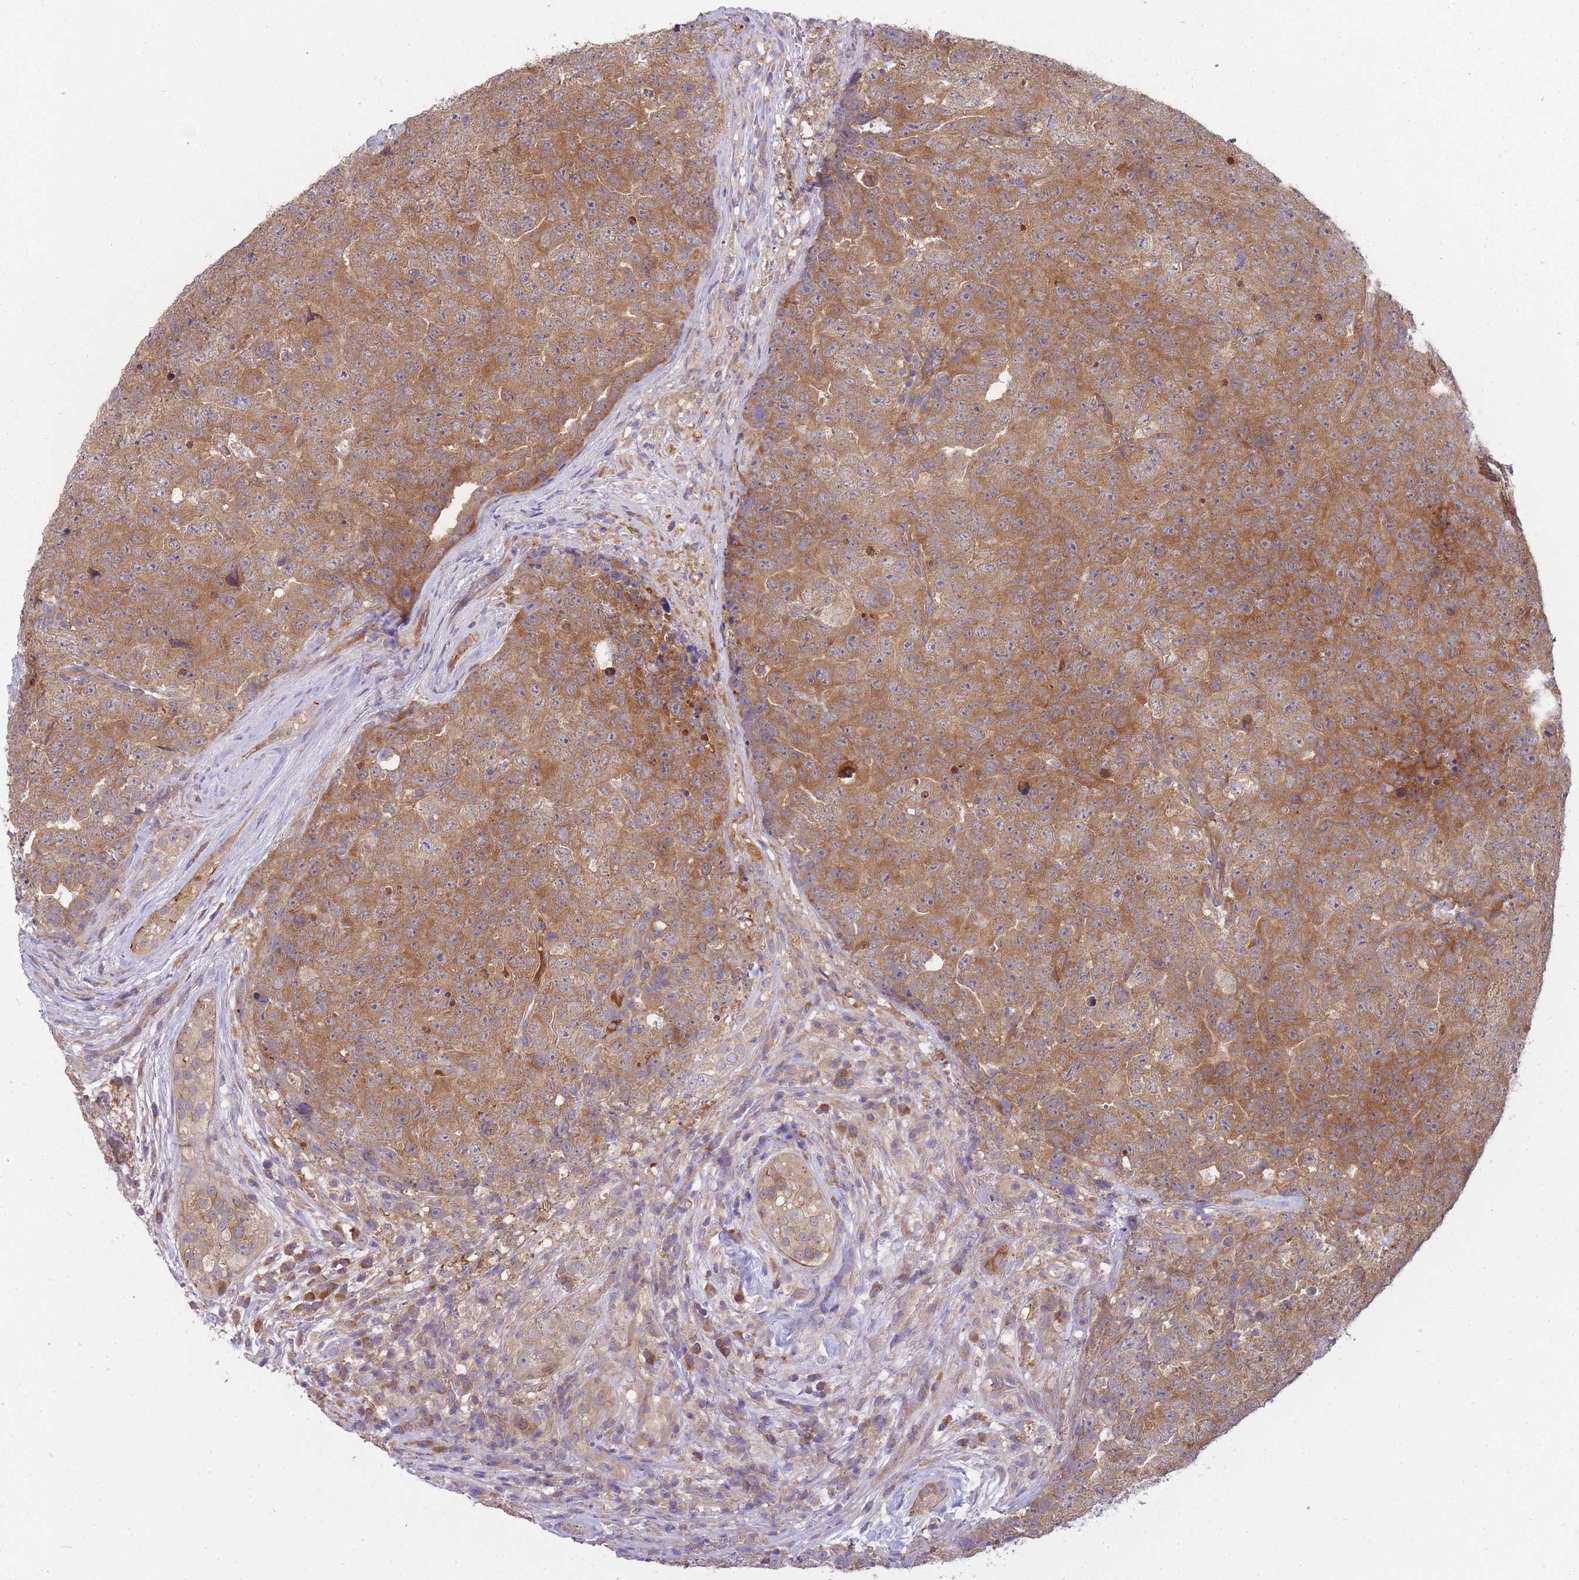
{"staining": {"intensity": "moderate", "quantity": ">75%", "location": "cytoplasmic/membranous"}, "tissue": "testis cancer", "cell_type": "Tumor cells", "image_type": "cancer", "snomed": [{"axis": "morphology", "description": "Seminoma, NOS"}, {"axis": "morphology", "description": "Teratoma, malignant, NOS"}, {"axis": "topography", "description": "Testis"}], "caption": "This photomicrograph exhibits immunohistochemistry (IHC) staining of human testis cancer (malignant teratoma), with medium moderate cytoplasmic/membranous positivity in approximately >75% of tumor cells.", "gene": "PFDN6", "patient": {"sex": "male", "age": 34}}